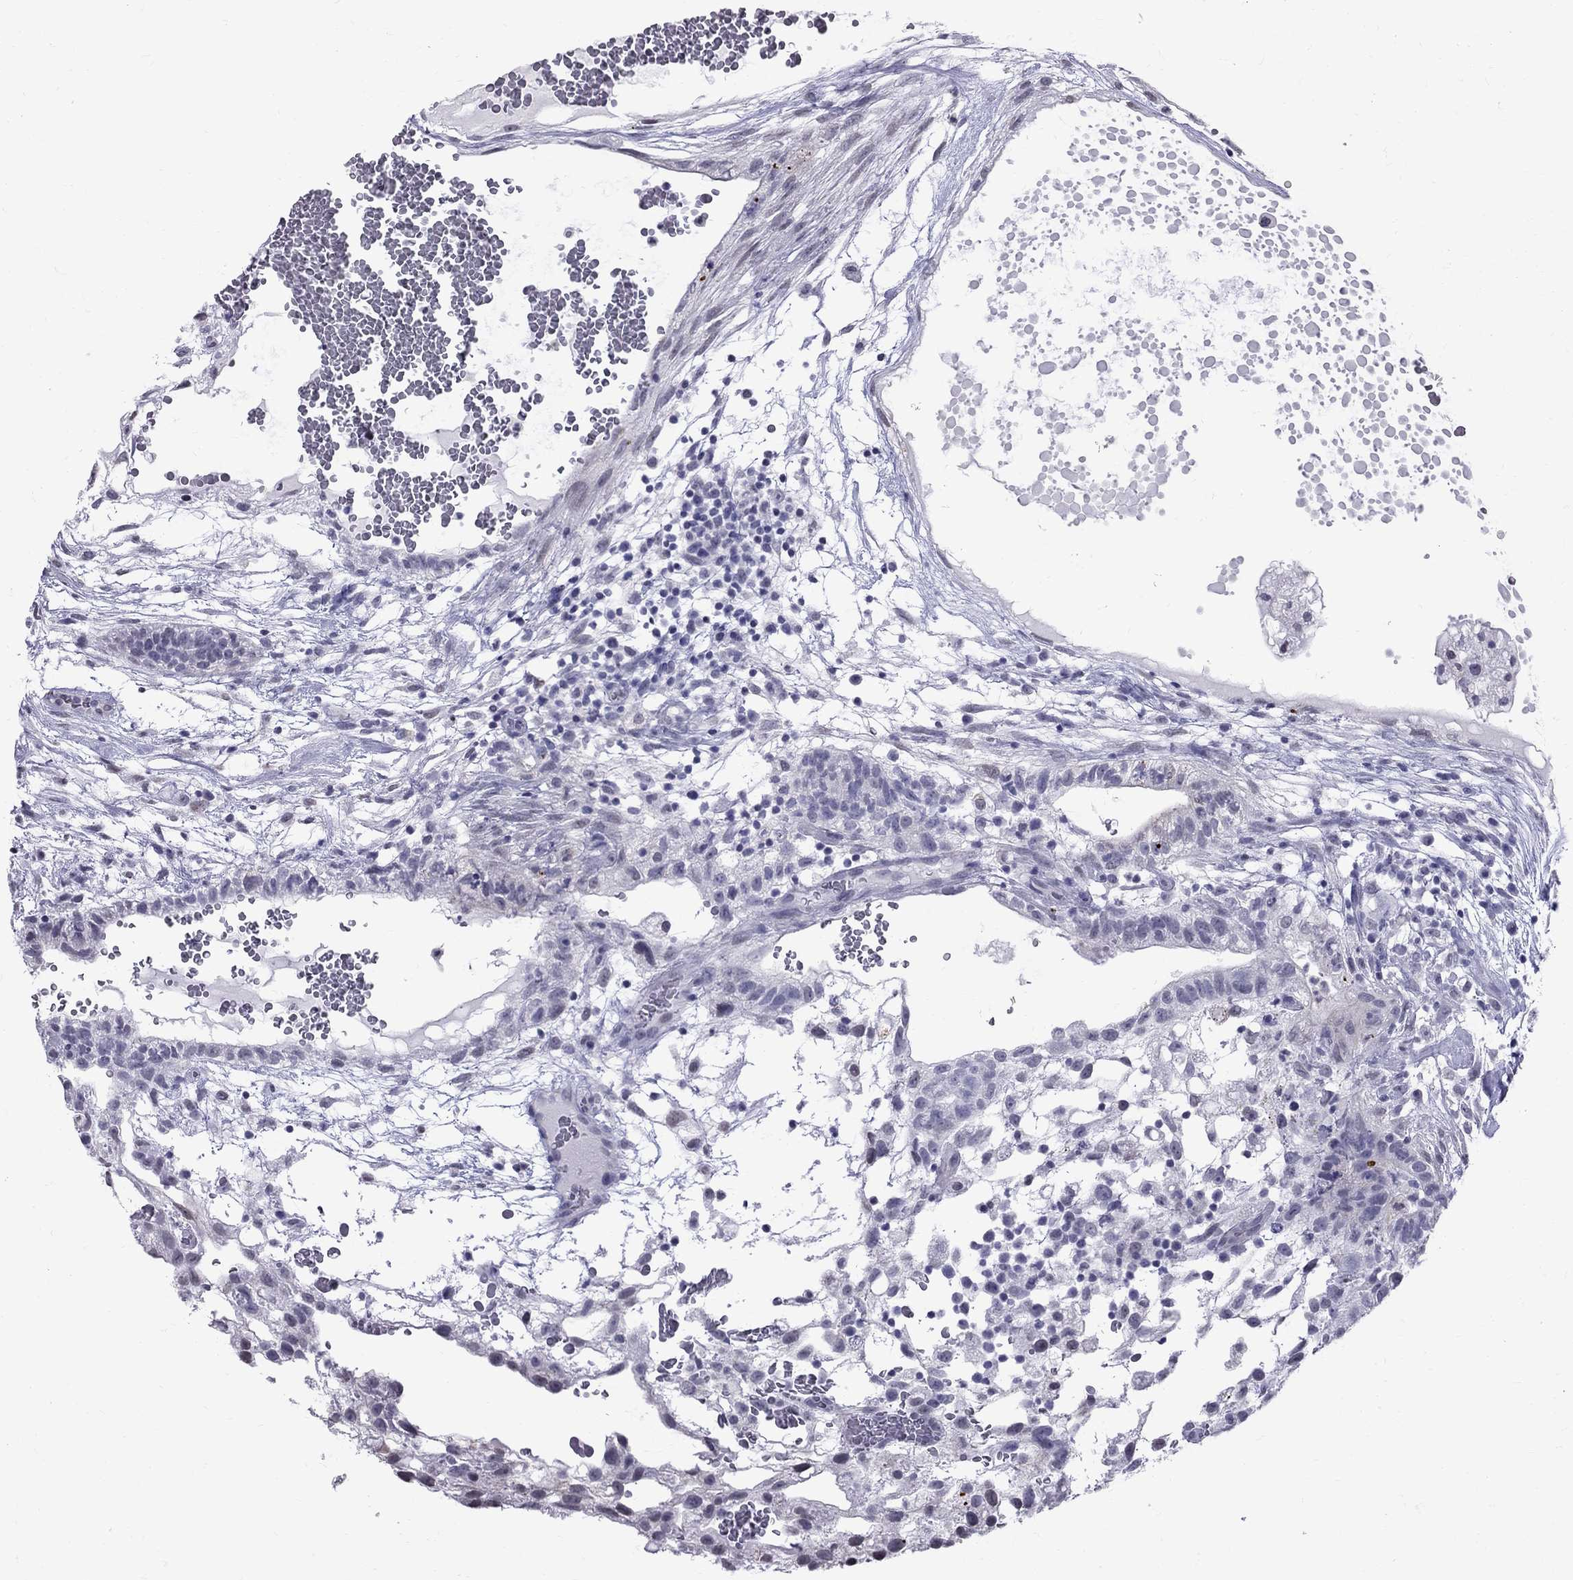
{"staining": {"intensity": "negative", "quantity": "none", "location": "none"}, "tissue": "testis cancer", "cell_type": "Tumor cells", "image_type": "cancer", "snomed": [{"axis": "morphology", "description": "Normal tissue, NOS"}, {"axis": "morphology", "description": "Carcinoma, Embryonal, NOS"}, {"axis": "topography", "description": "Testis"}], "caption": "Micrograph shows no significant protein positivity in tumor cells of testis cancer (embryonal carcinoma).", "gene": "MUC15", "patient": {"sex": "male", "age": 32}}